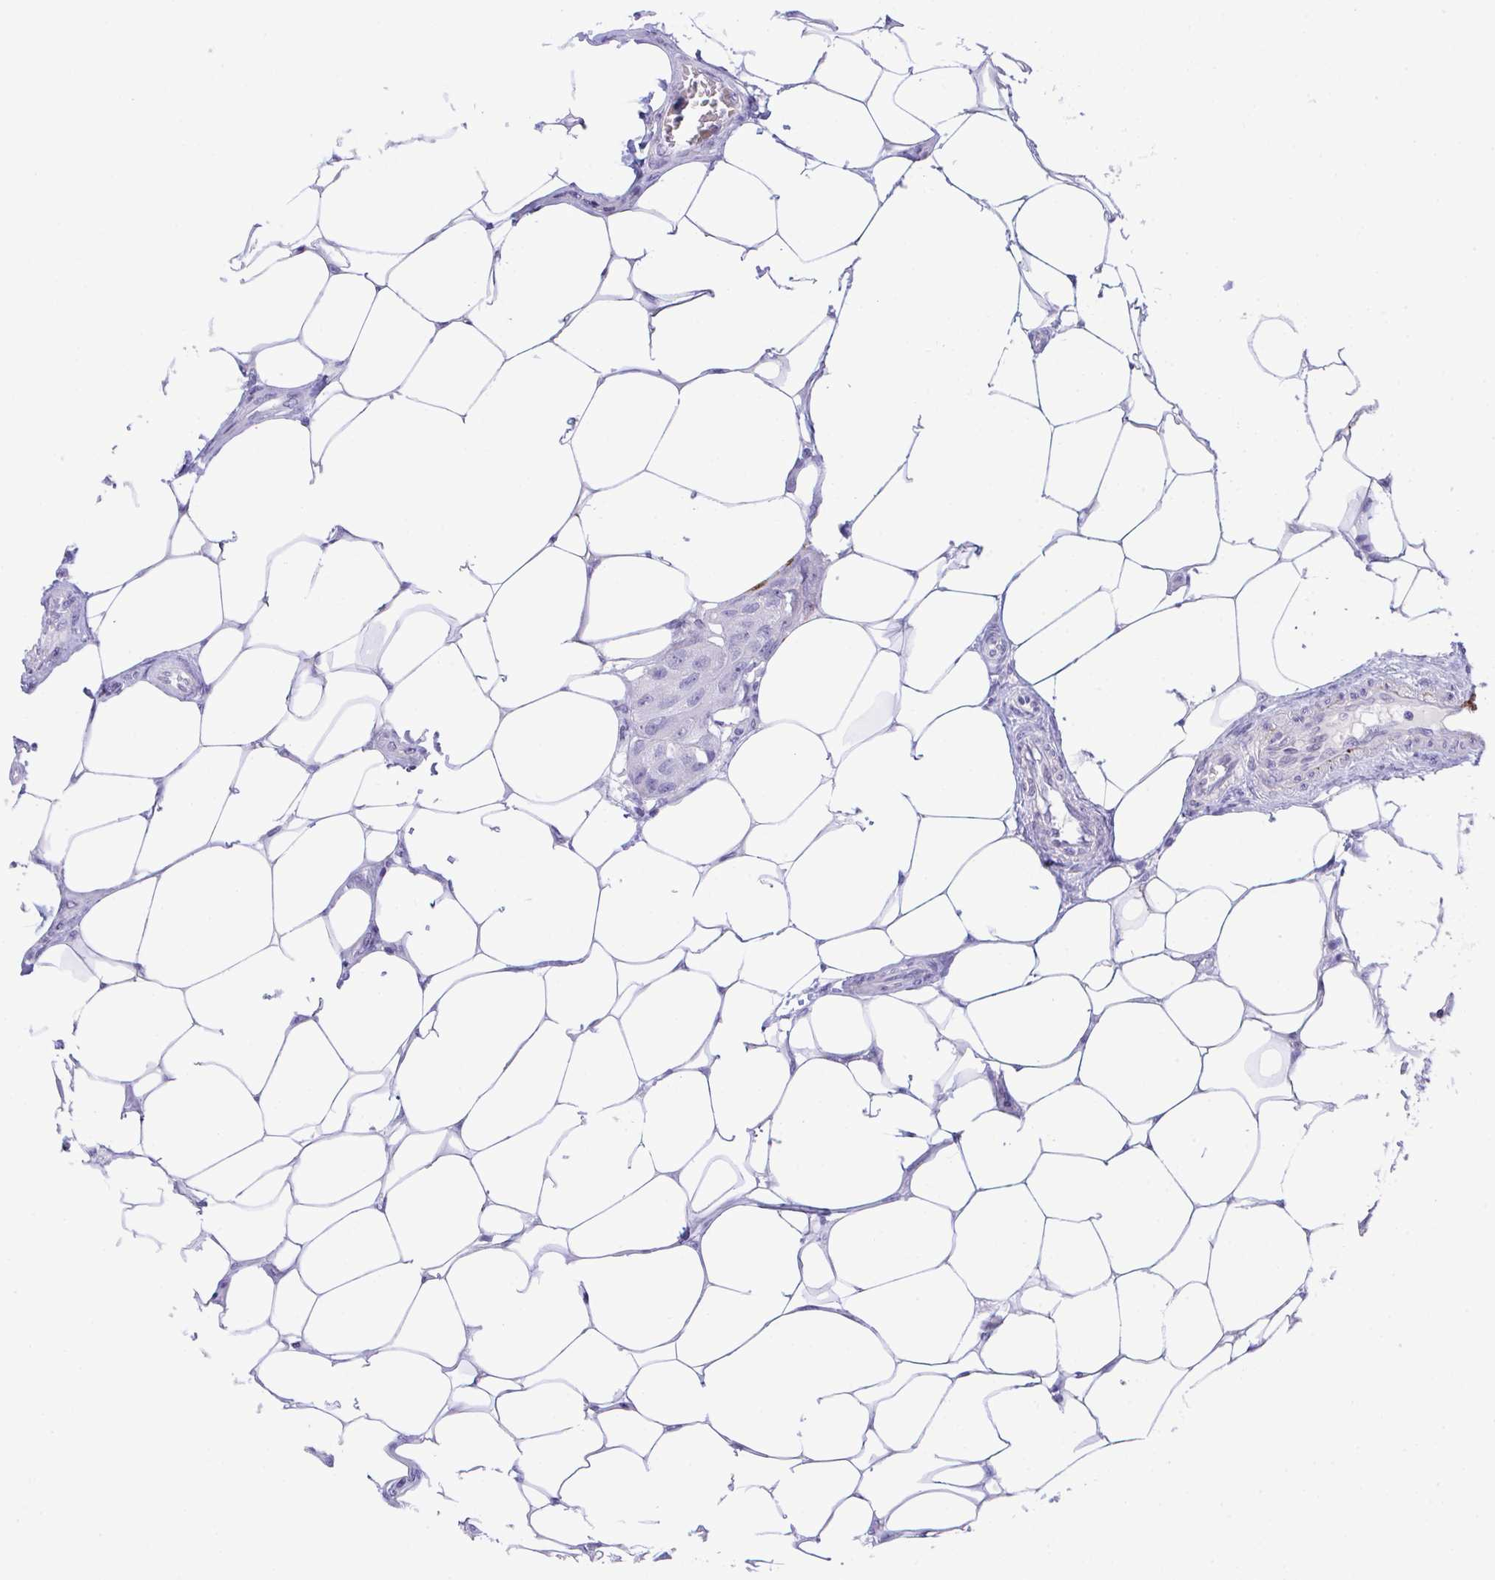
{"staining": {"intensity": "negative", "quantity": "none", "location": "none"}, "tissue": "breast cancer", "cell_type": "Tumor cells", "image_type": "cancer", "snomed": [{"axis": "morphology", "description": "Duct carcinoma"}, {"axis": "topography", "description": "Breast"}, {"axis": "topography", "description": "Lymph node"}], "caption": "A histopathology image of human breast cancer is negative for staining in tumor cells.", "gene": "KMT2E", "patient": {"sex": "female", "age": 80}}